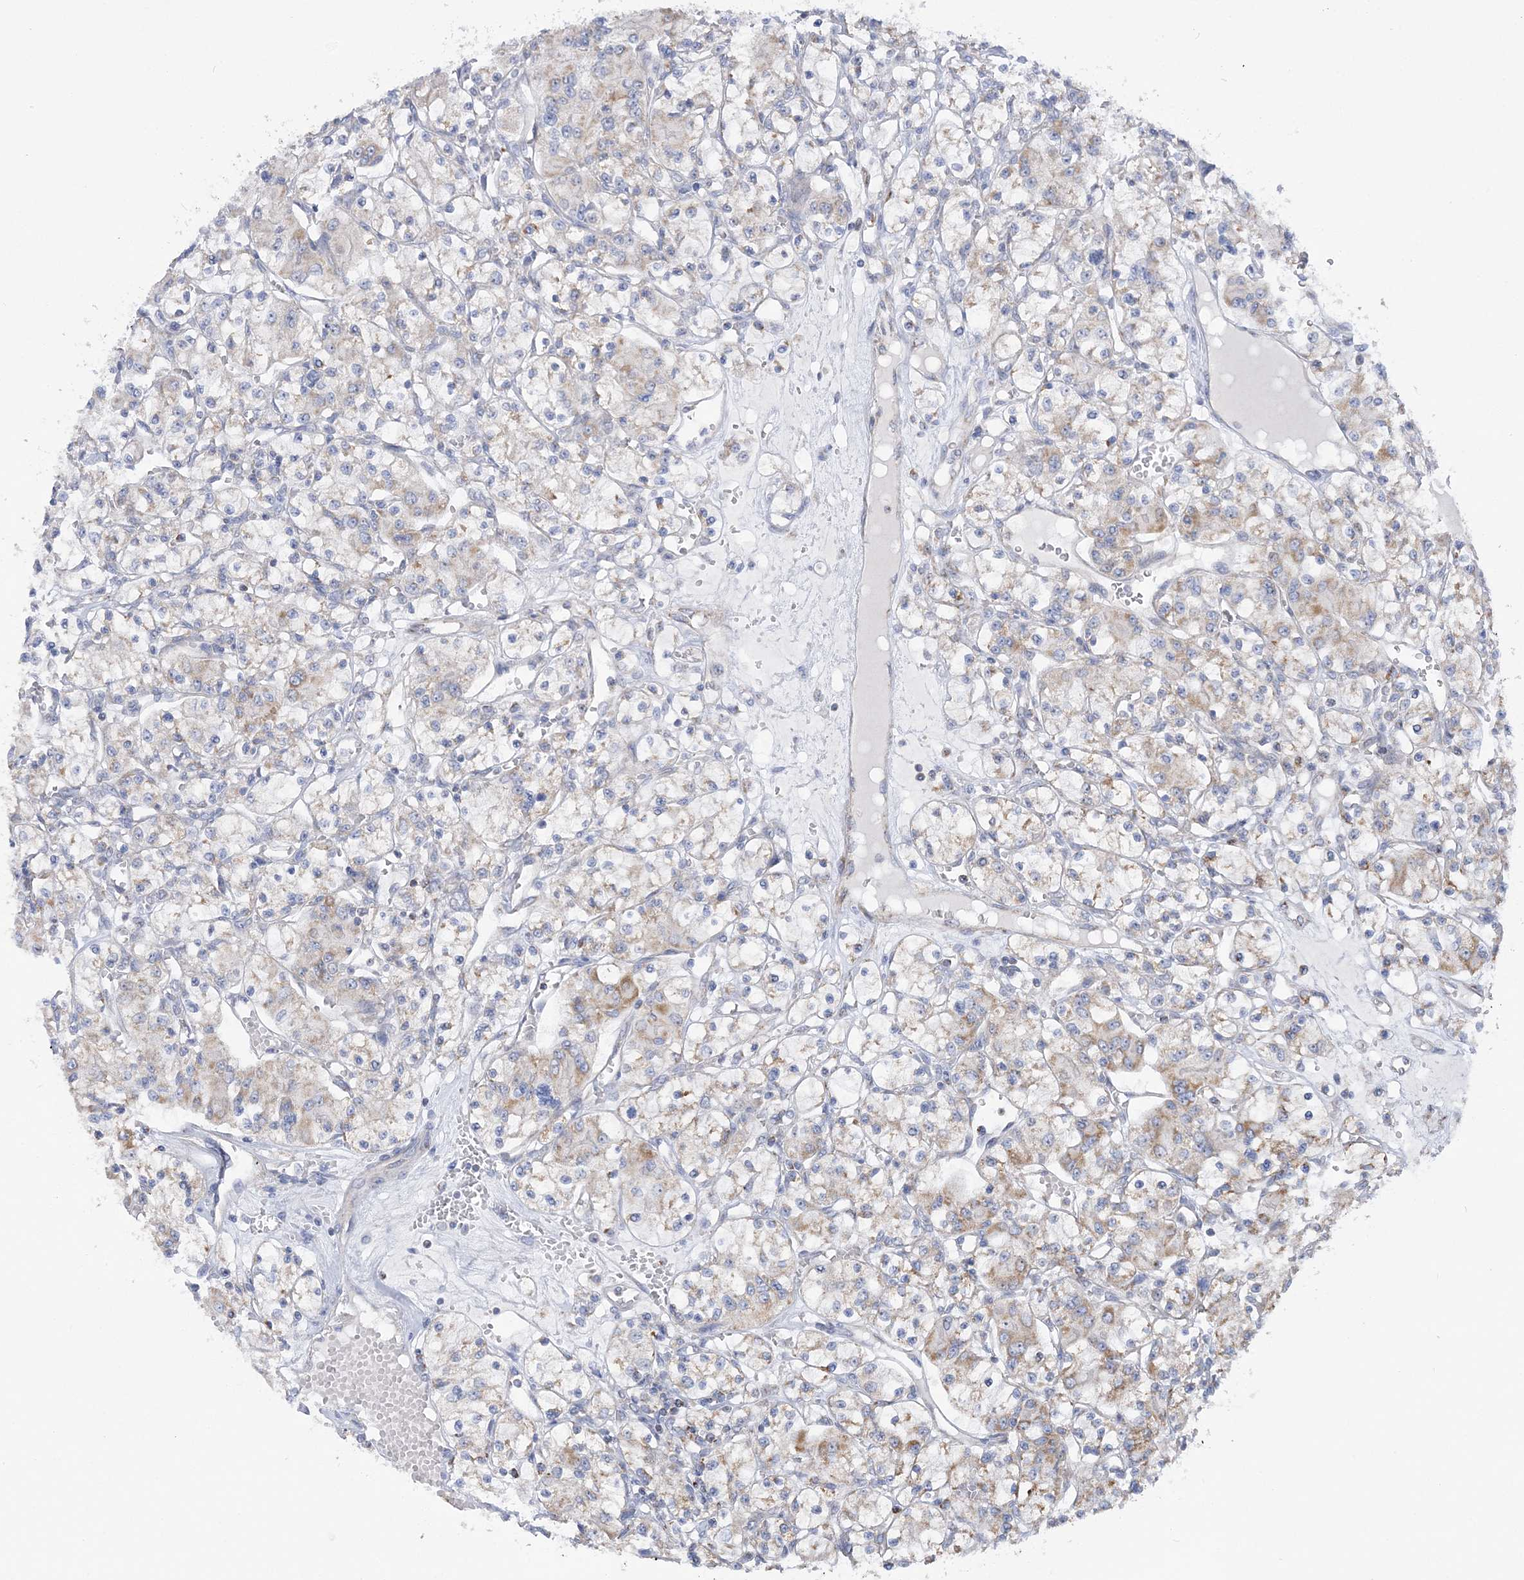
{"staining": {"intensity": "moderate", "quantity": "<25%", "location": "cytoplasmic/membranous"}, "tissue": "renal cancer", "cell_type": "Tumor cells", "image_type": "cancer", "snomed": [{"axis": "morphology", "description": "Adenocarcinoma, NOS"}, {"axis": "topography", "description": "Kidney"}], "caption": "Immunohistochemistry histopathology image of neoplastic tissue: human renal cancer (adenocarcinoma) stained using immunohistochemistry reveals low levels of moderate protein expression localized specifically in the cytoplasmic/membranous of tumor cells, appearing as a cytoplasmic/membranous brown color.", "gene": "MMADHC", "patient": {"sex": "female", "age": 59}}